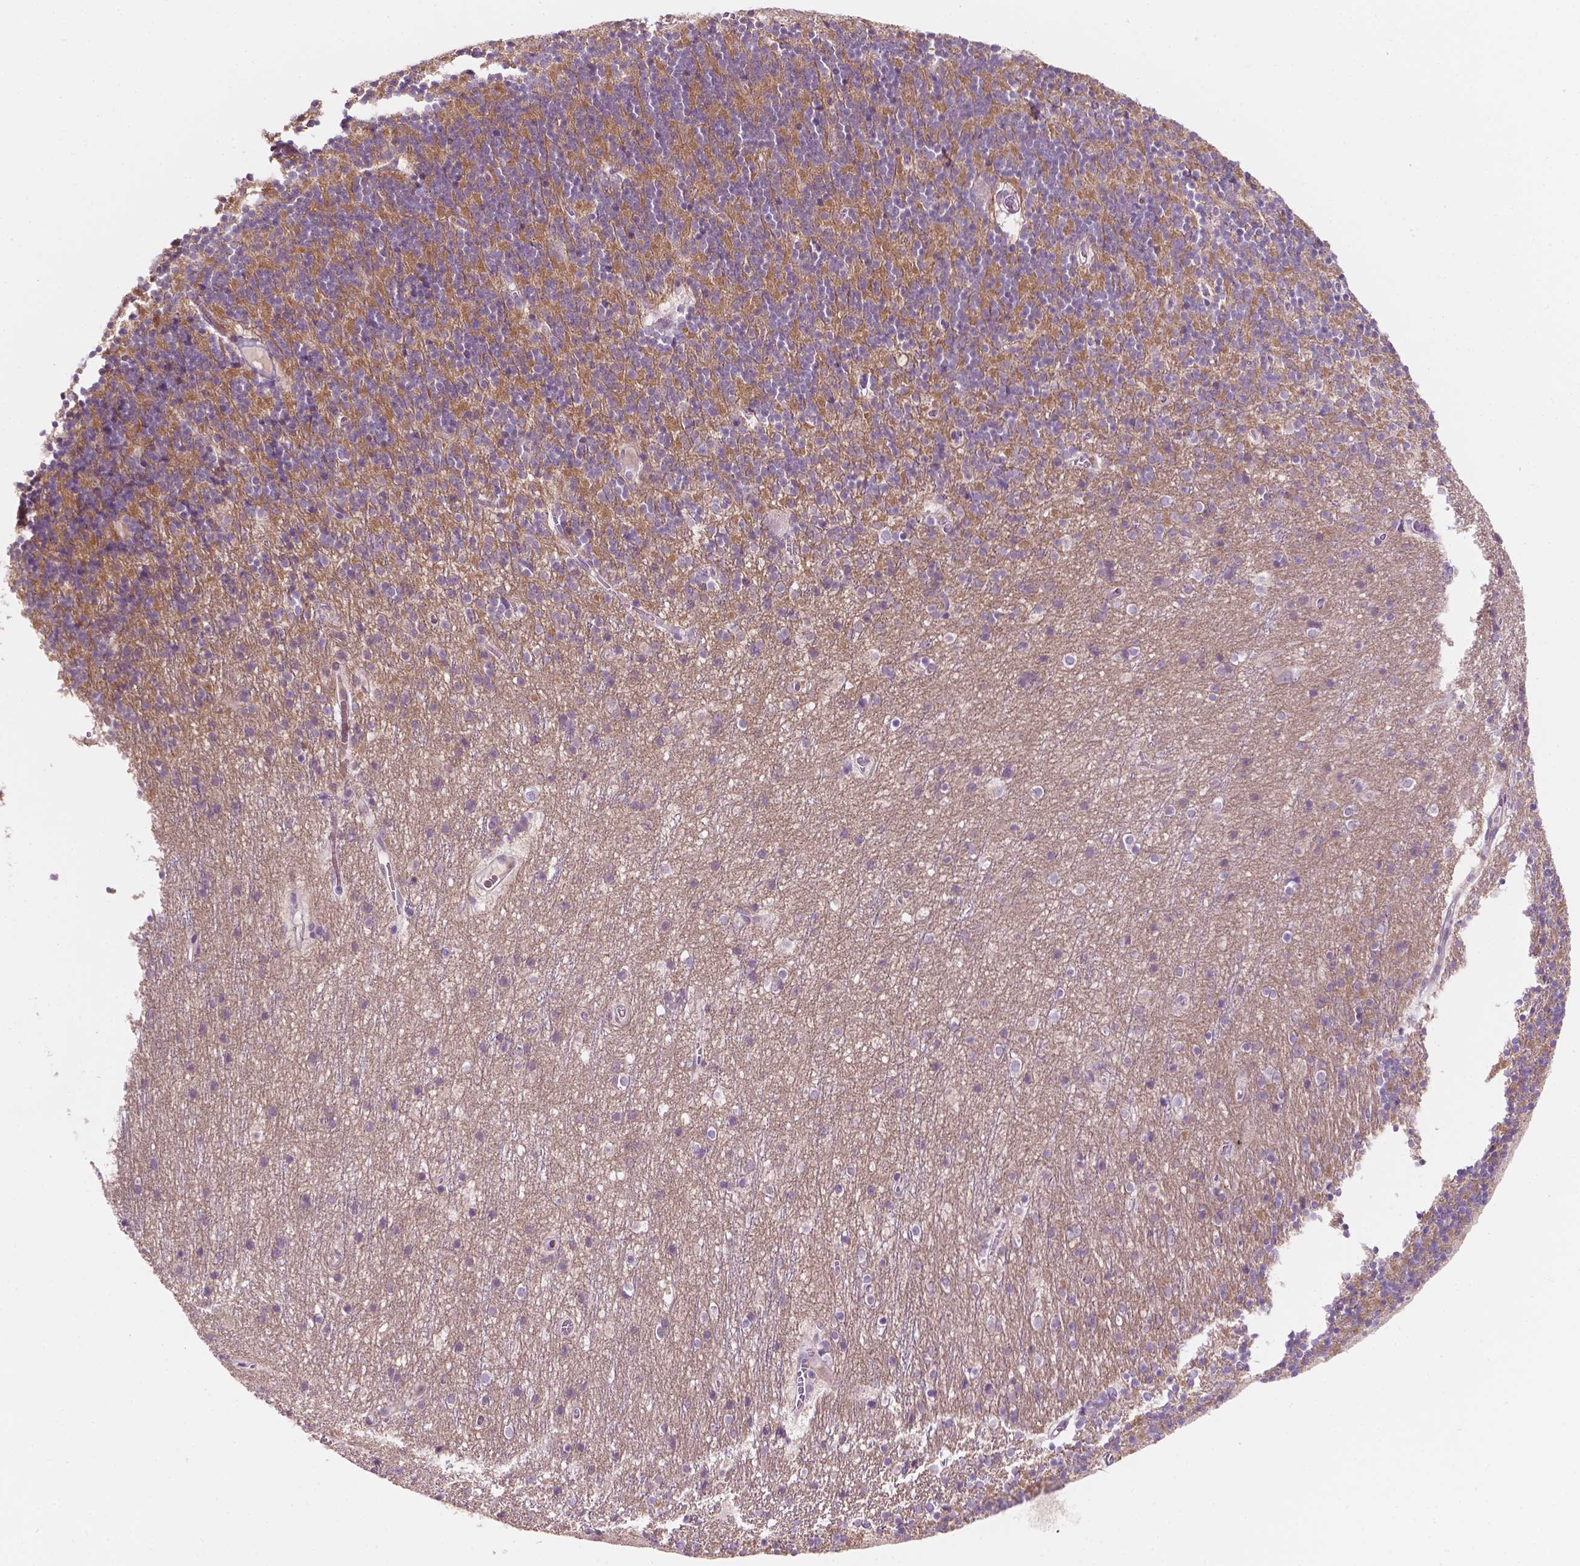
{"staining": {"intensity": "weak", "quantity": "25%-75%", "location": "cytoplasmic/membranous"}, "tissue": "cerebellum", "cell_type": "Cells in granular layer", "image_type": "normal", "snomed": [{"axis": "morphology", "description": "Normal tissue, NOS"}, {"axis": "topography", "description": "Cerebellum"}], "caption": "Immunohistochemistry image of benign cerebellum: human cerebellum stained using IHC reveals low levels of weak protein expression localized specifically in the cytoplasmic/membranous of cells in granular layer, appearing as a cytoplasmic/membranous brown color.", "gene": "TM6SF2", "patient": {"sex": "male", "age": 70}}